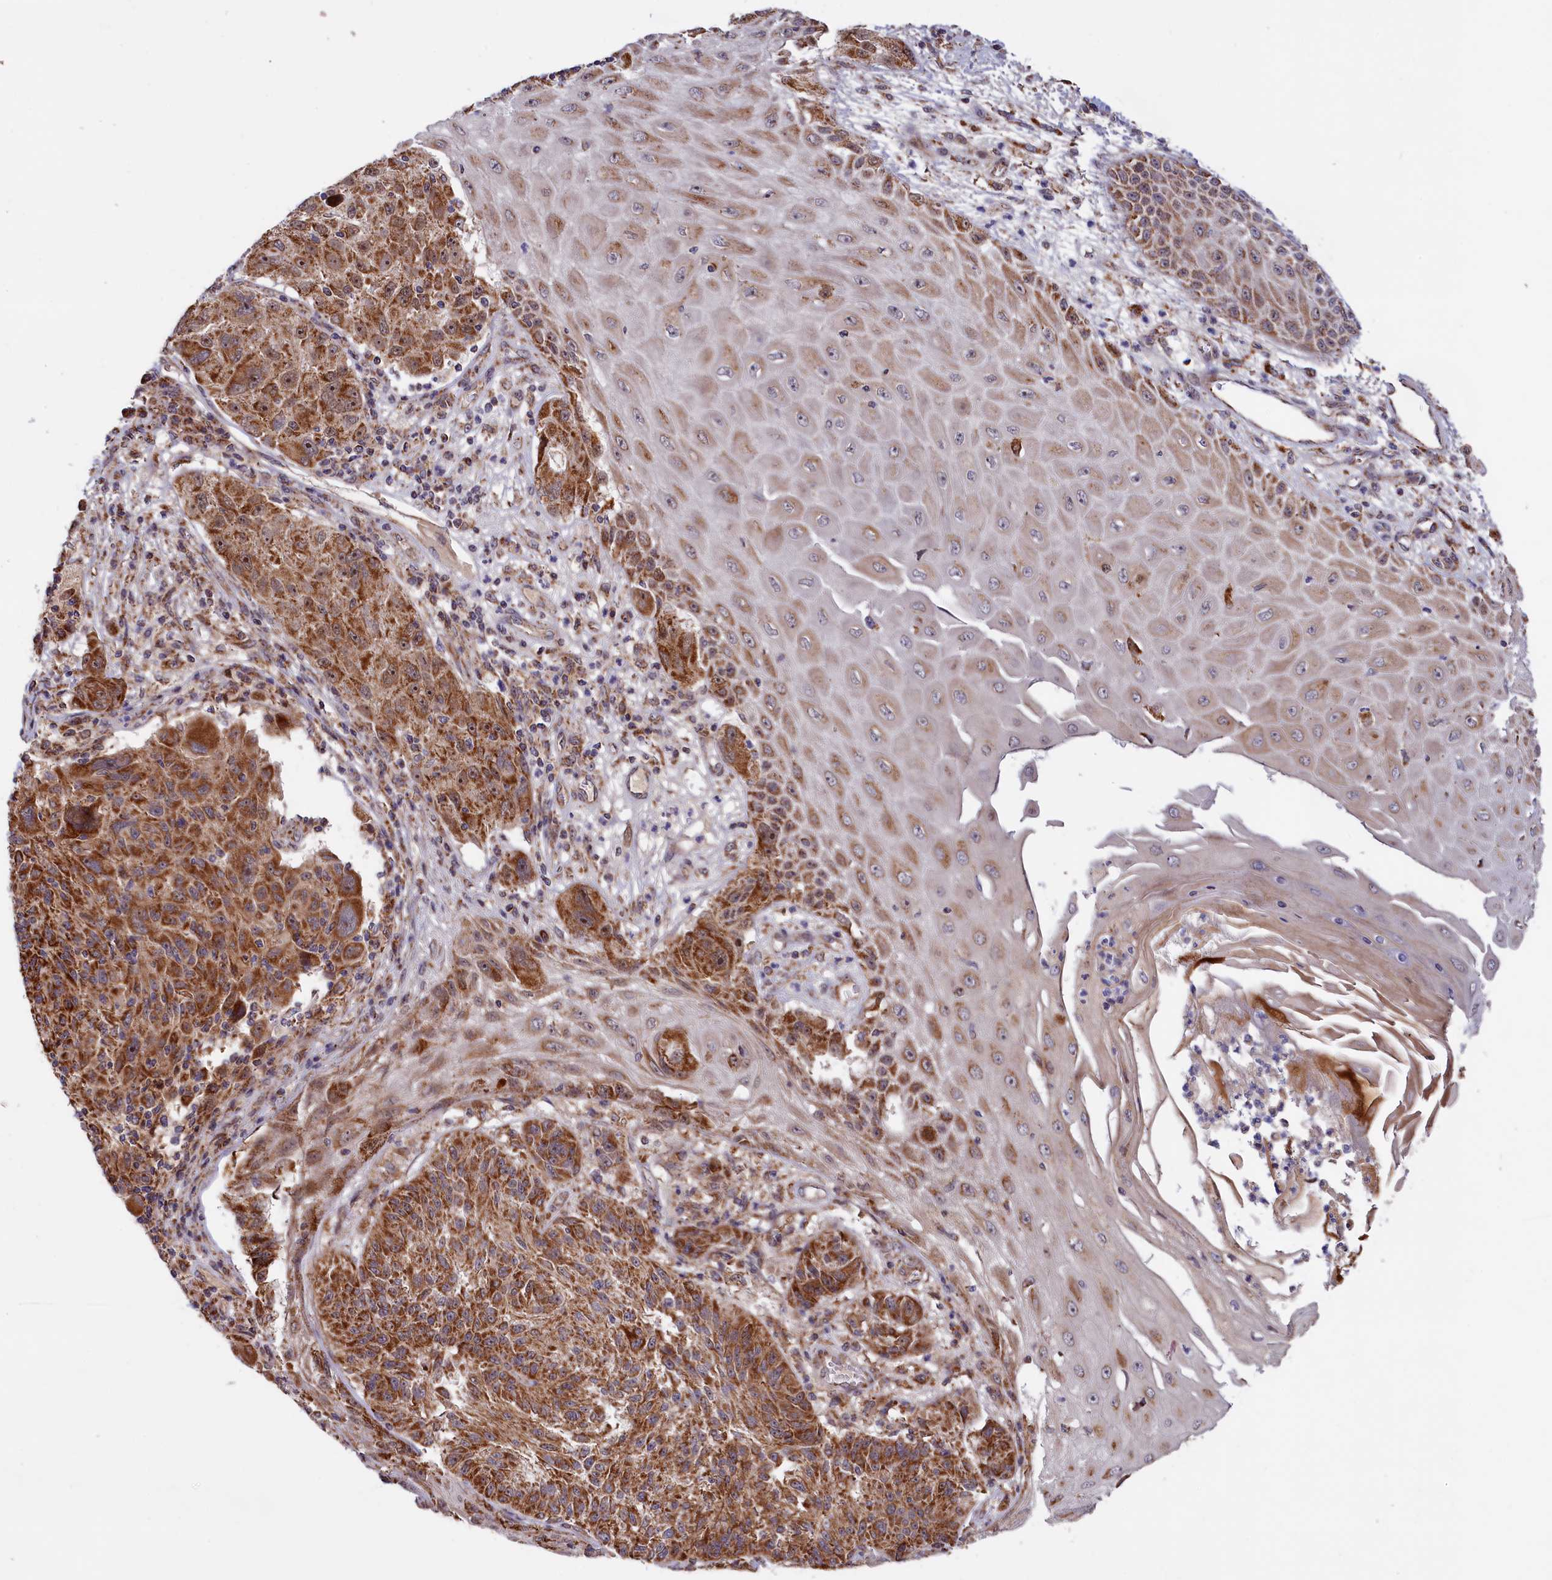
{"staining": {"intensity": "strong", "quantity": ">75%", "location": "cytoplasmic/membranous"}, "tissue": "melanoma", "cell_type": "Tumor cells", "image_type": "cancer", "snomed": [{"axis": "morphology", "description": "Malignant melanoma, NOS"}, {"axis": "topography", "description": "Skin"}], "caption": "A photomicrograph of malignant melanoma stained for a protein reveals strong cytoplasmic/membranous brown staining in tumor cells.", "gene": "DUS3L", "patient": {"sex": "male", "age": 53}}